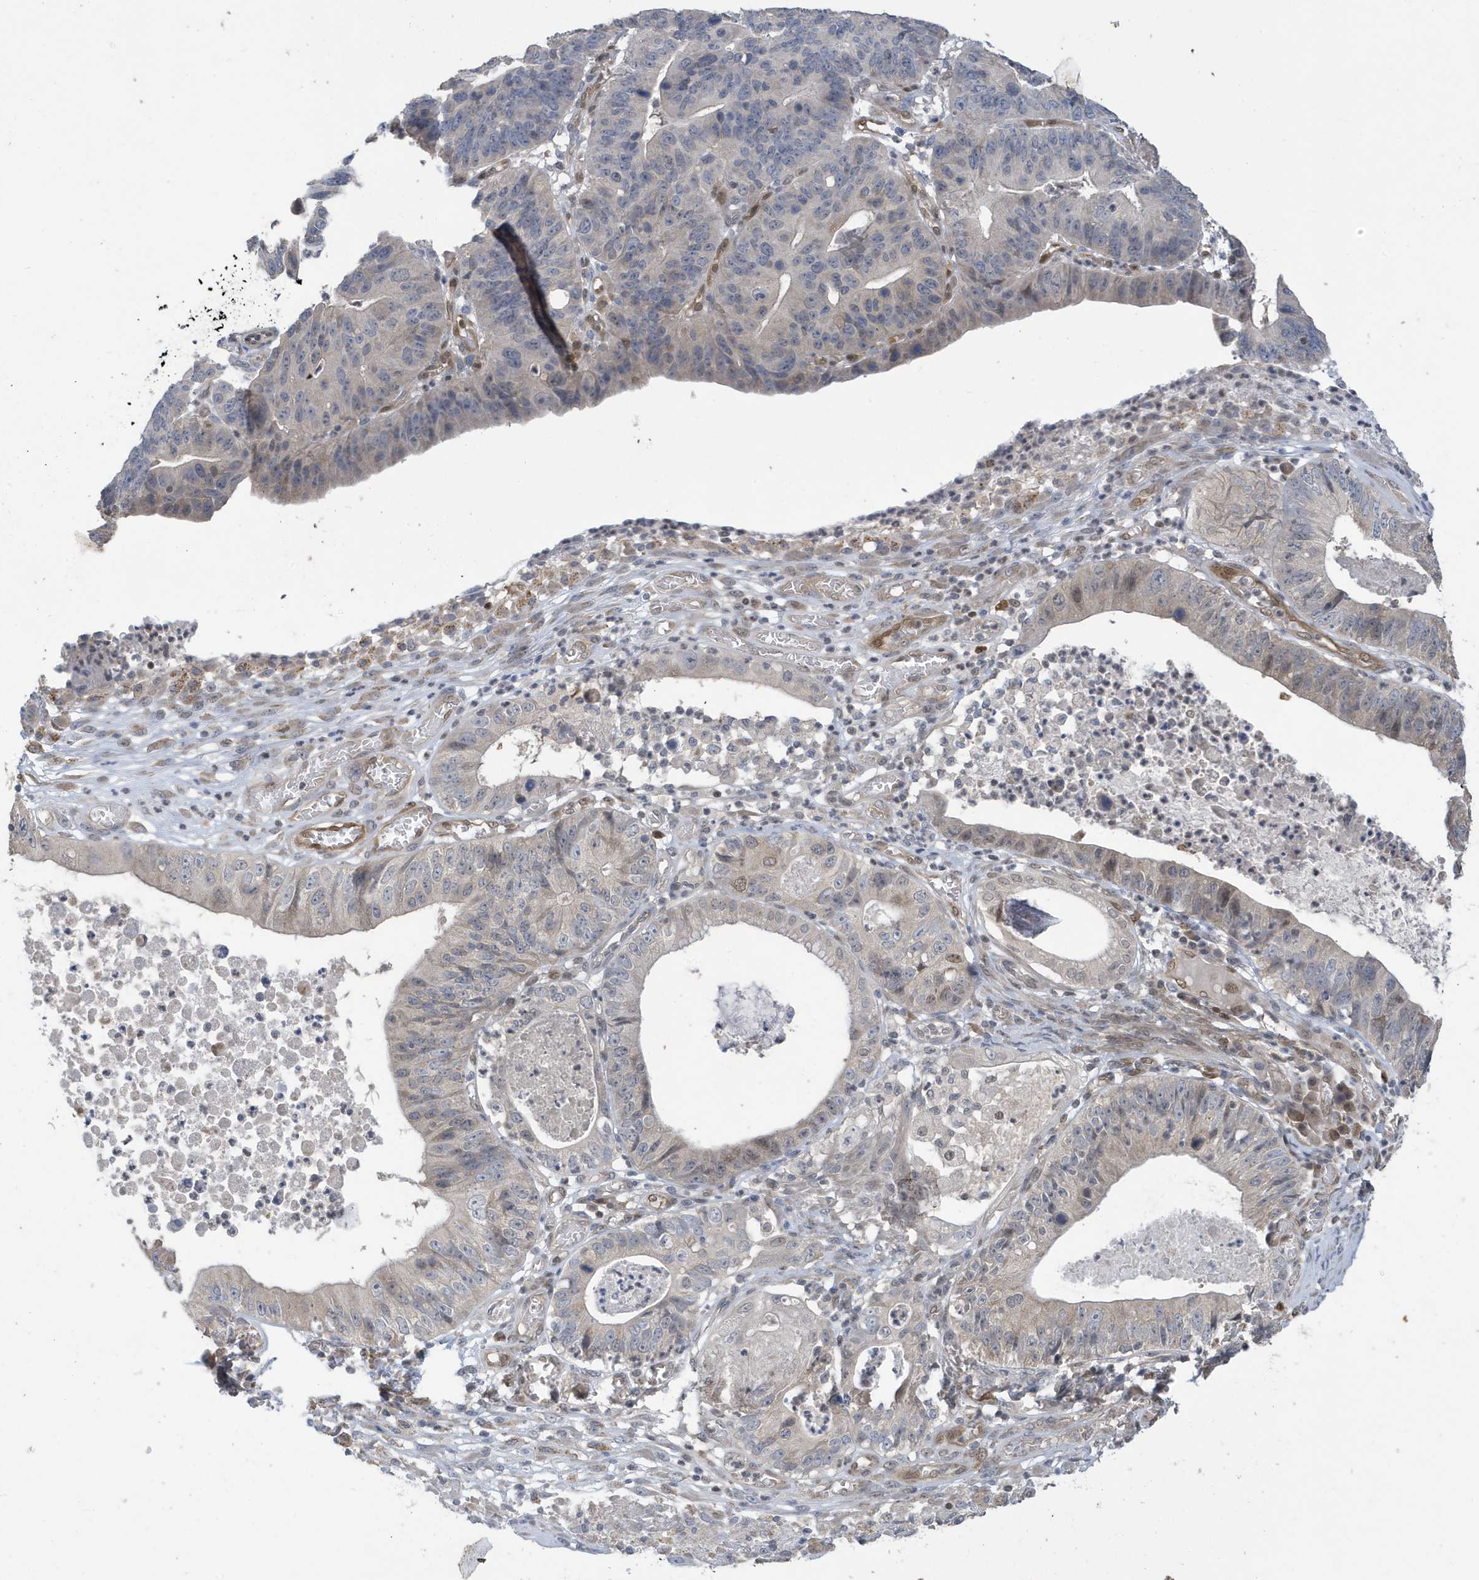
{"staining": {"intensity": "weak", "quantity": "<25%", "location": "nuclear"}, "tissue": "stomach cancer", "cell_type": "Tumor cells", "image_type": "cancer", "snomed": [{"axis": "morphology", "description": "Adenocarcinoma, NOS"}, {"axis": "topography", "description": "Stomach"}], "caption": "Stomach cancer stained for a protein using immunohistochemistry (IHC) demonstrates no positivity tumor cells.", "gene": "NCOA7", "patient": {"sex": "male", "age": 59}}